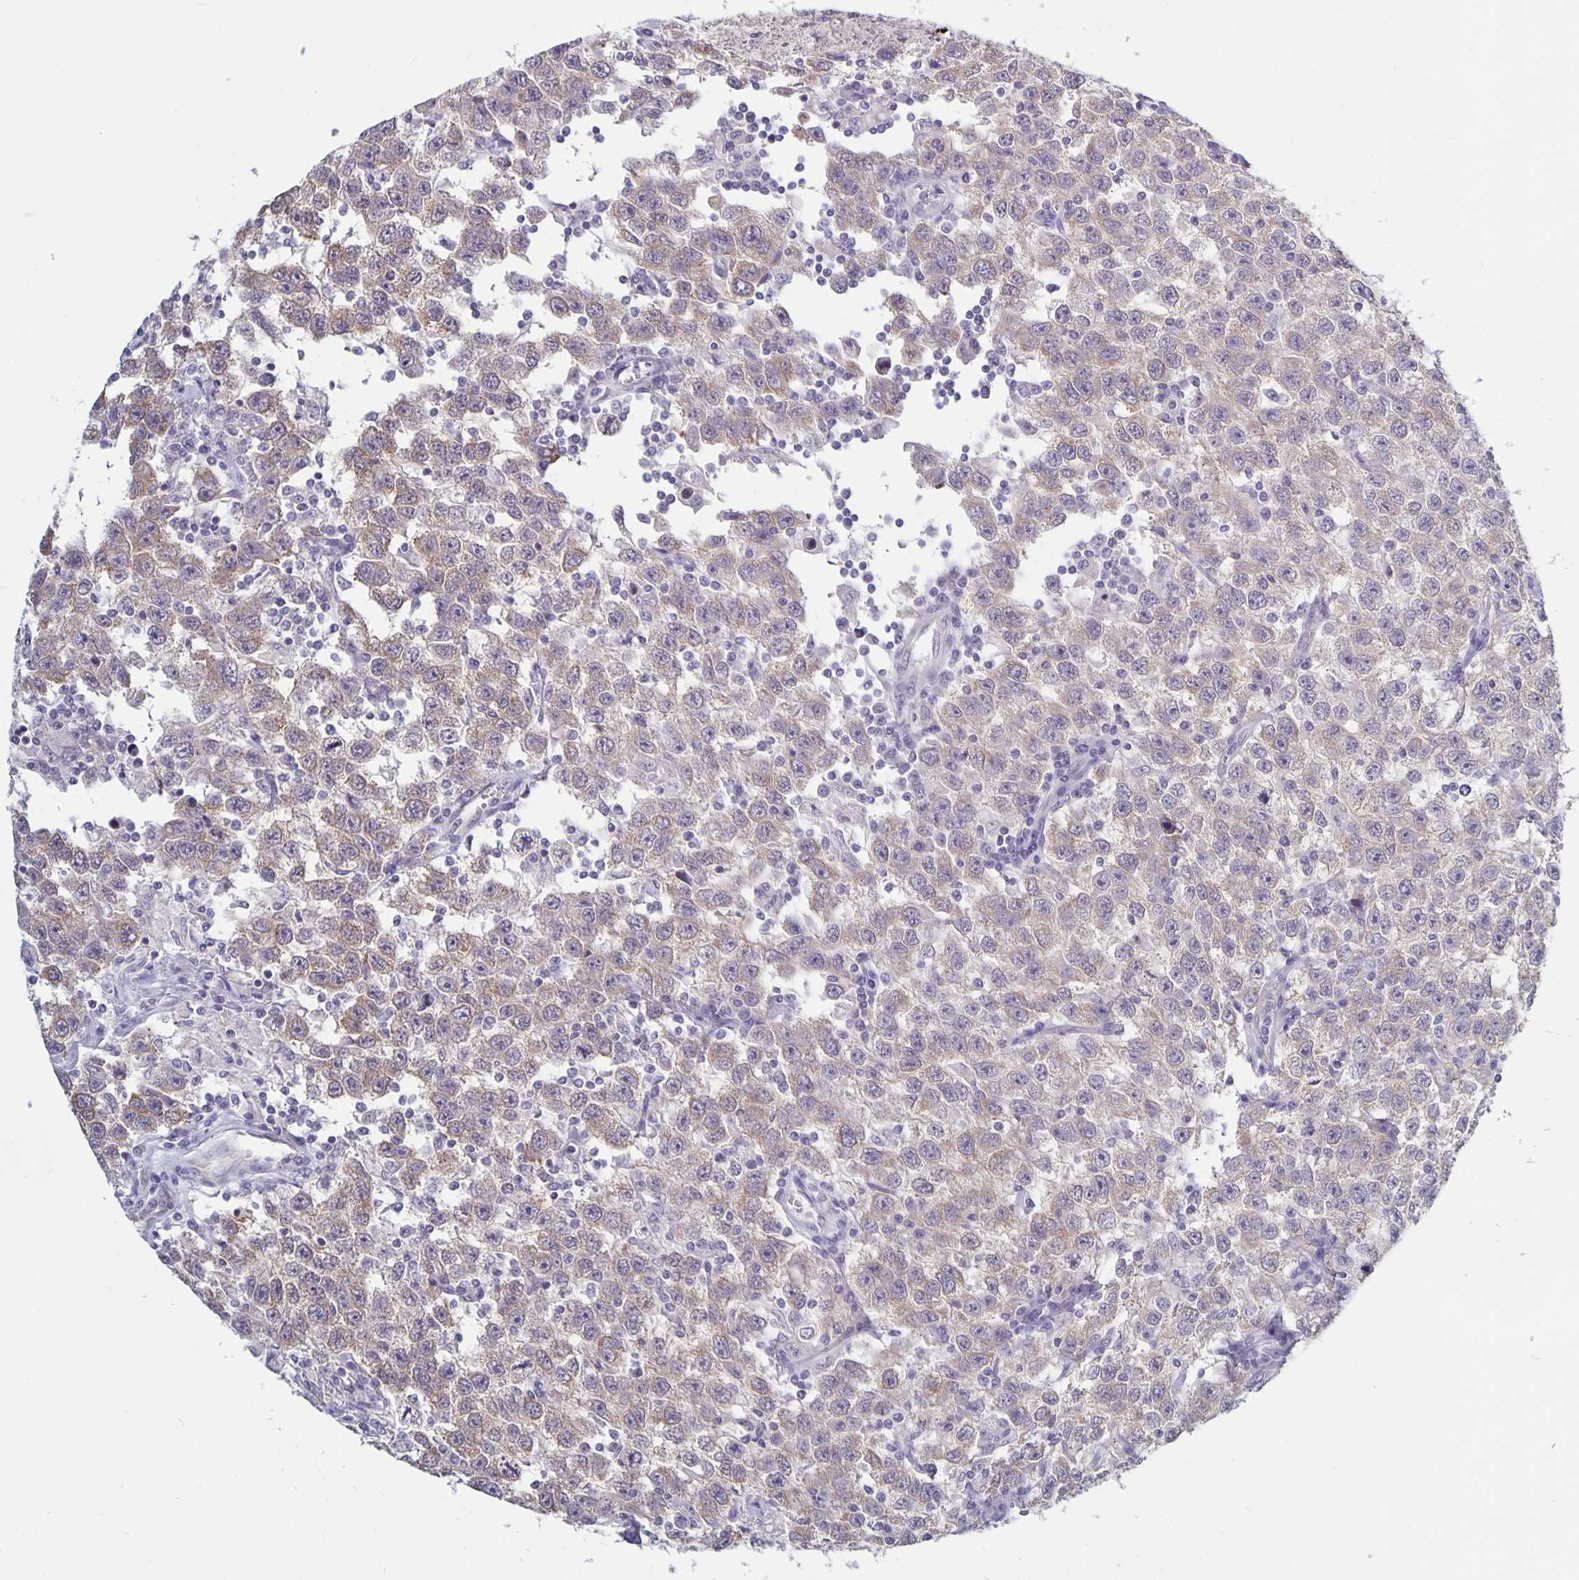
{"staining": {"intensity": "weak", "quantity": ">75%", "location": "cytoplasmic/membranous"}, "tissue": "testis cancer", "cell_type": "Tumor cells", "image_type": "cancer", "snomed": [{"axis": "morphology", "description": "Seminoma, NOS"}, {"axis": "topography", "description": "Testis"}], "caption": "A brown stain labels weak cytoplasmic/membranous expression of a protein in human testis cancer (seminoma) tumor cells.", "gene": "PLCB3", "patient": {"sex": "male", "age": 41}}